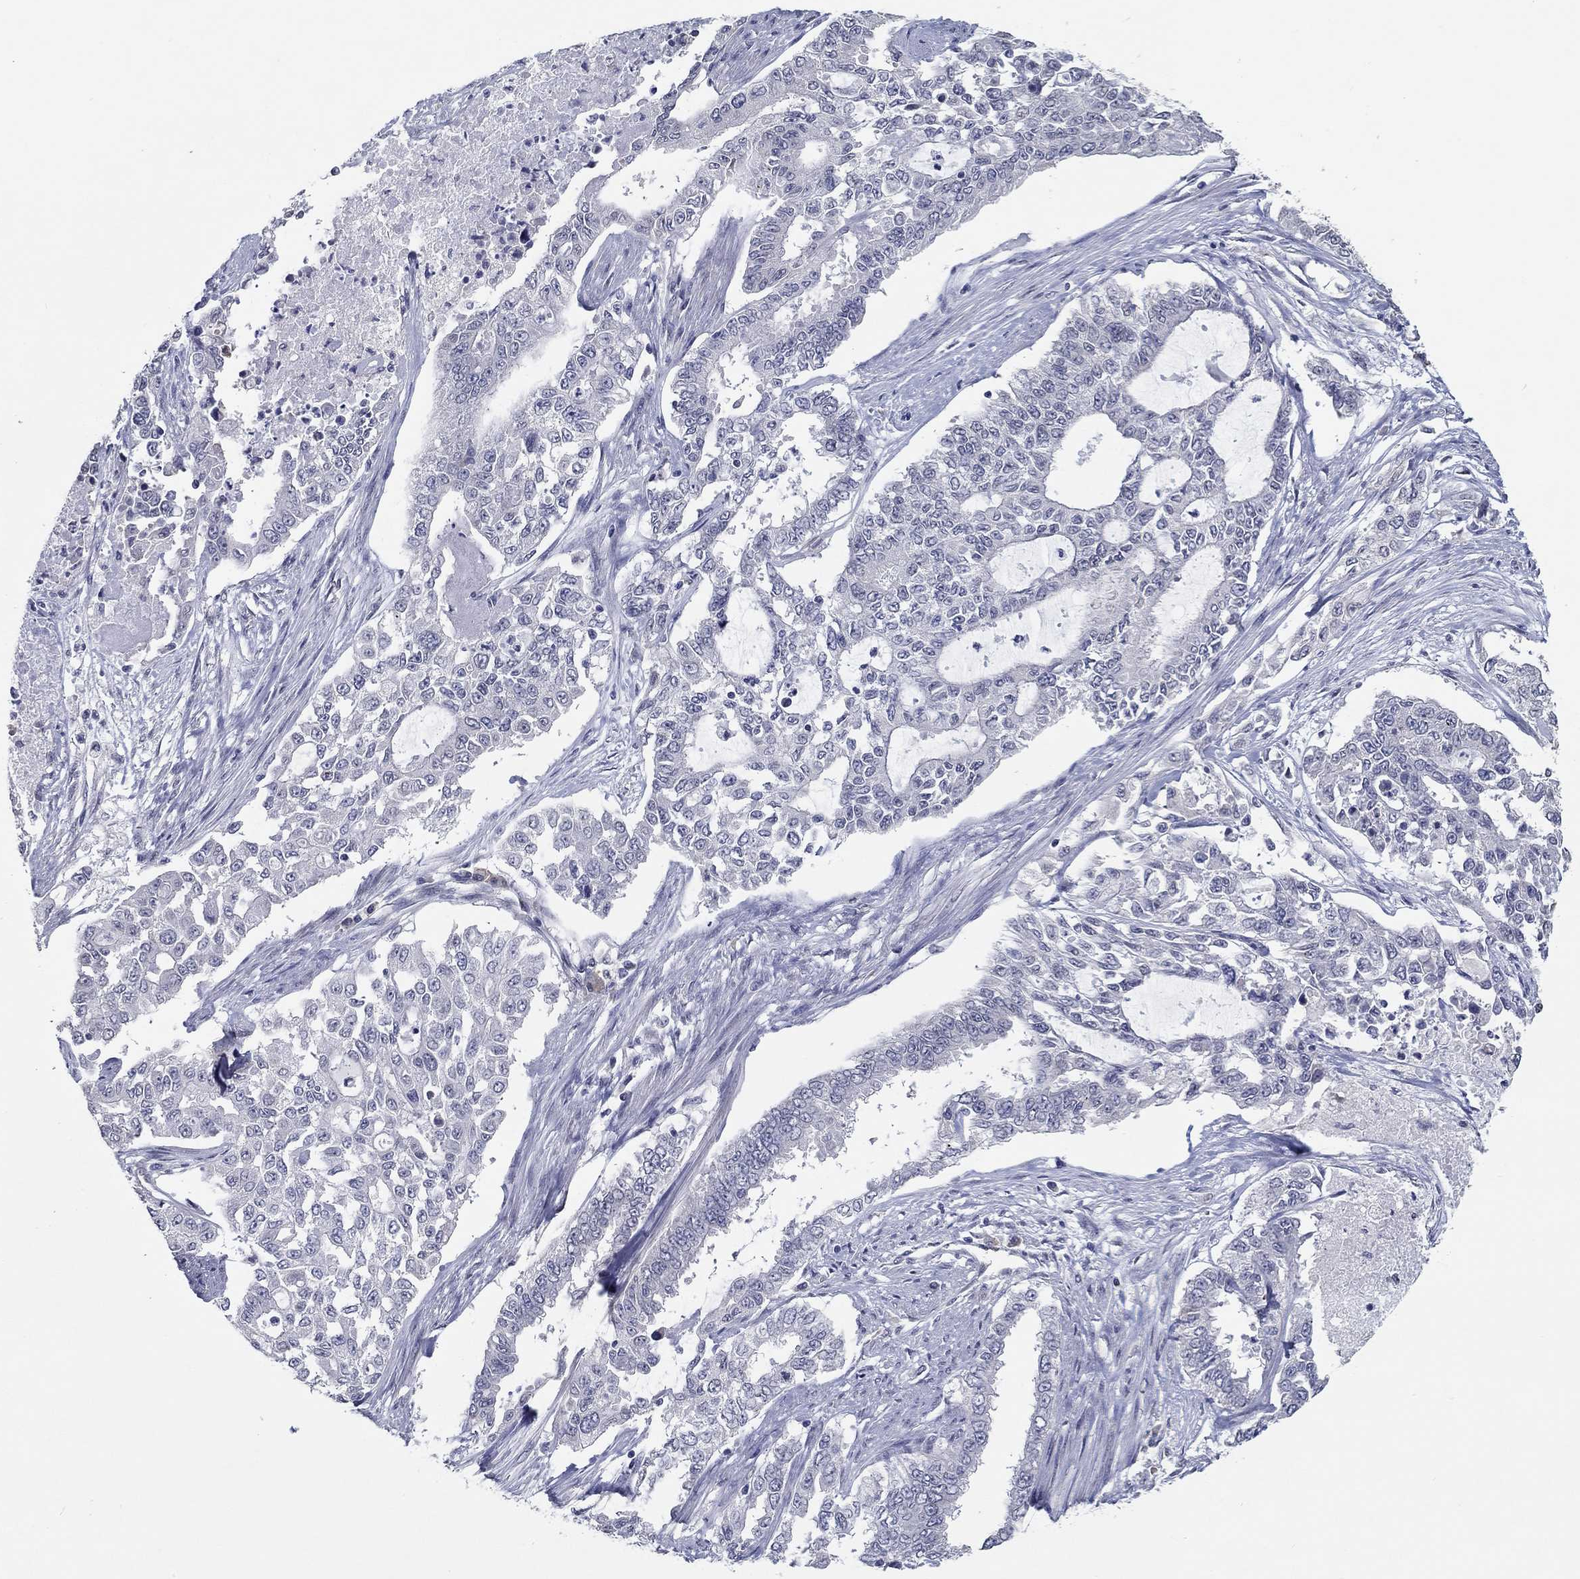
{"staining": {"intensity": "negative", "quantity": "none", "location": "none"}, "tissue": "endometrial cancer", "cell_type": "Tumor cells", "image_type": "cancer", "snomed": [{"axis": "morphology", "description": "Adenocarcinoma, NOS"}, {"axis": "topography", "description": "Uterus"}], "caption": "A high-resolution photomicrograph shows immunohistochemistry staining of adenocarcinoma (endometrial), which displays no significant positivity in tumor cells. The staining was performed using DAB (3,3'-diaminobenzidine) to visualize the protein expression in brown, while the nuclei were stained in blue with hematoxylin (Magnification: 20x).", "gene": "NUP155", "patient": {"sex": "female", "age": 59}}